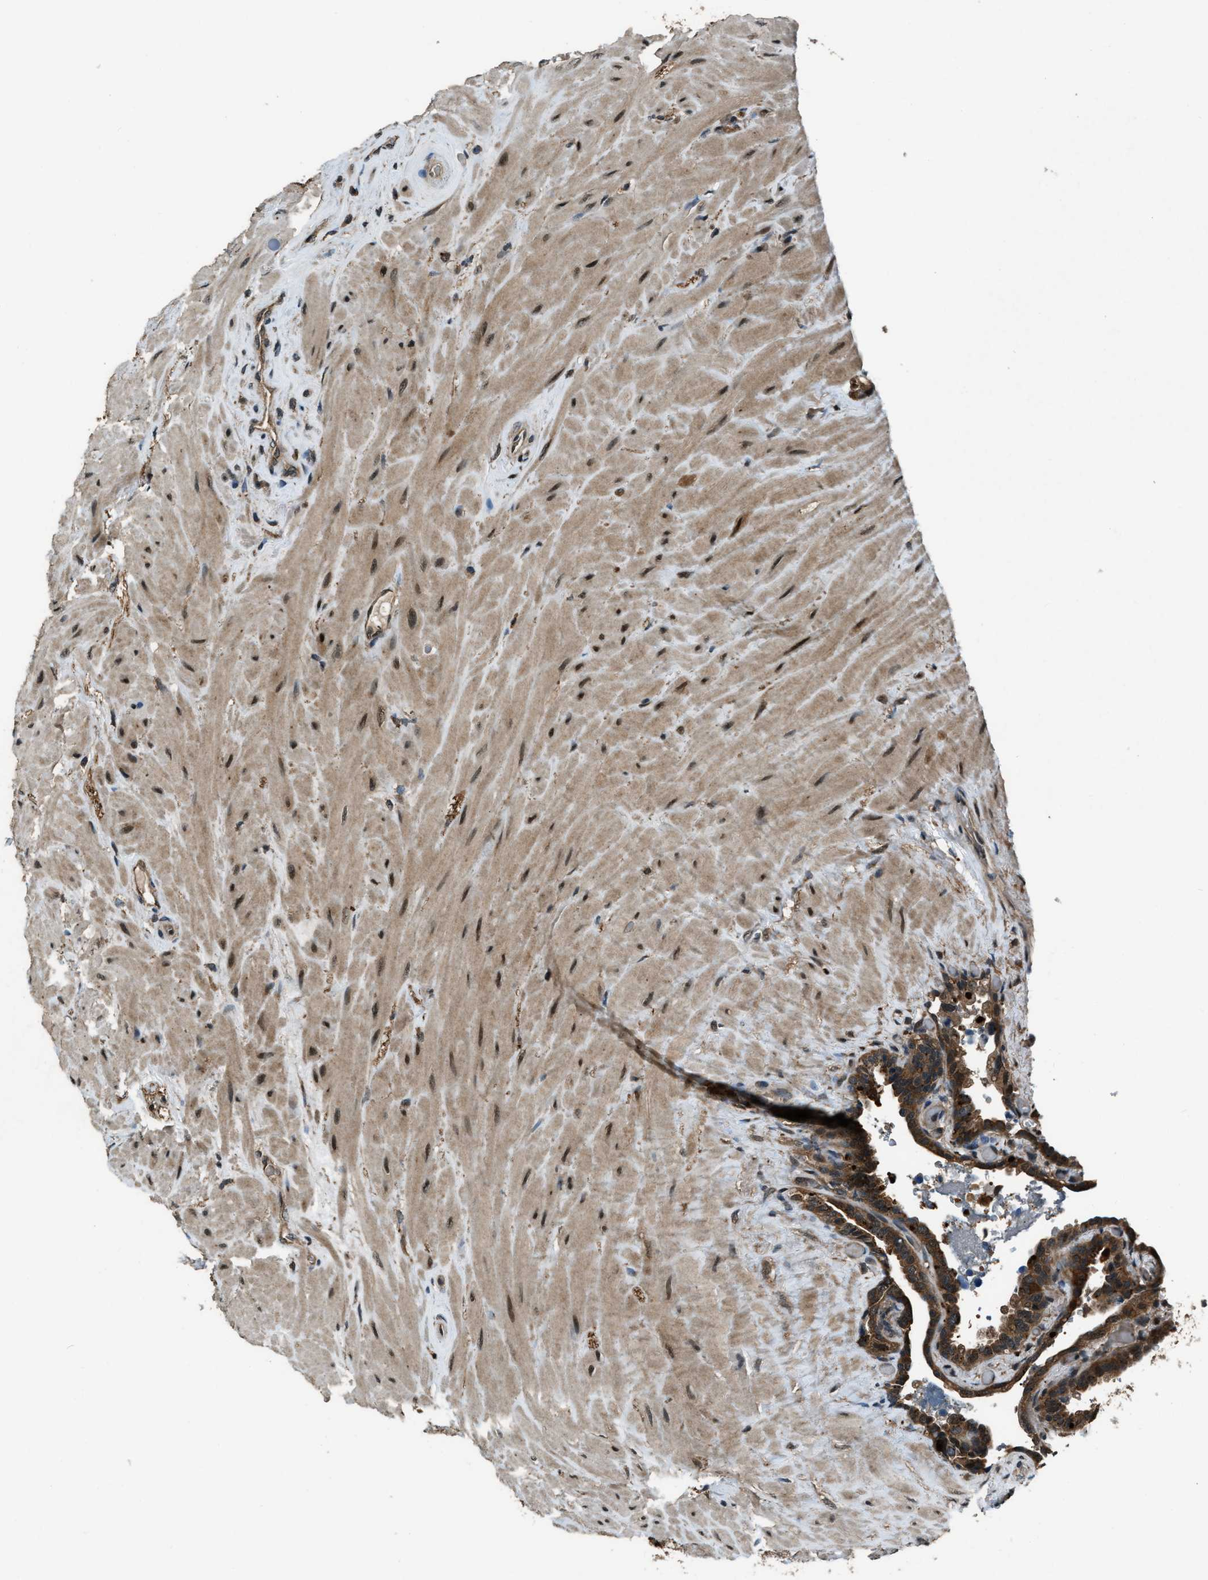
{"staining": {"intensity": "moderate", "quantity": ">75%", "location": "cytoplasmic/membranous"}, "tissue": "seminal vesicle", "cell_type": "Glandular cells", "image_type": "normal", "snomed": [{"axis": "morphology", "description": "Normal tissue, NOS"}, {"axis": "topography", "description": "Seminal veicle"}], "caption": "Protein staining of unremarkable seminal vesicle shows moderate cytoplasmic/membranous expression in about >75% of glandular cells.", "gene": "NUDCD3", "patient": {"sex": "male", "age": 68}}